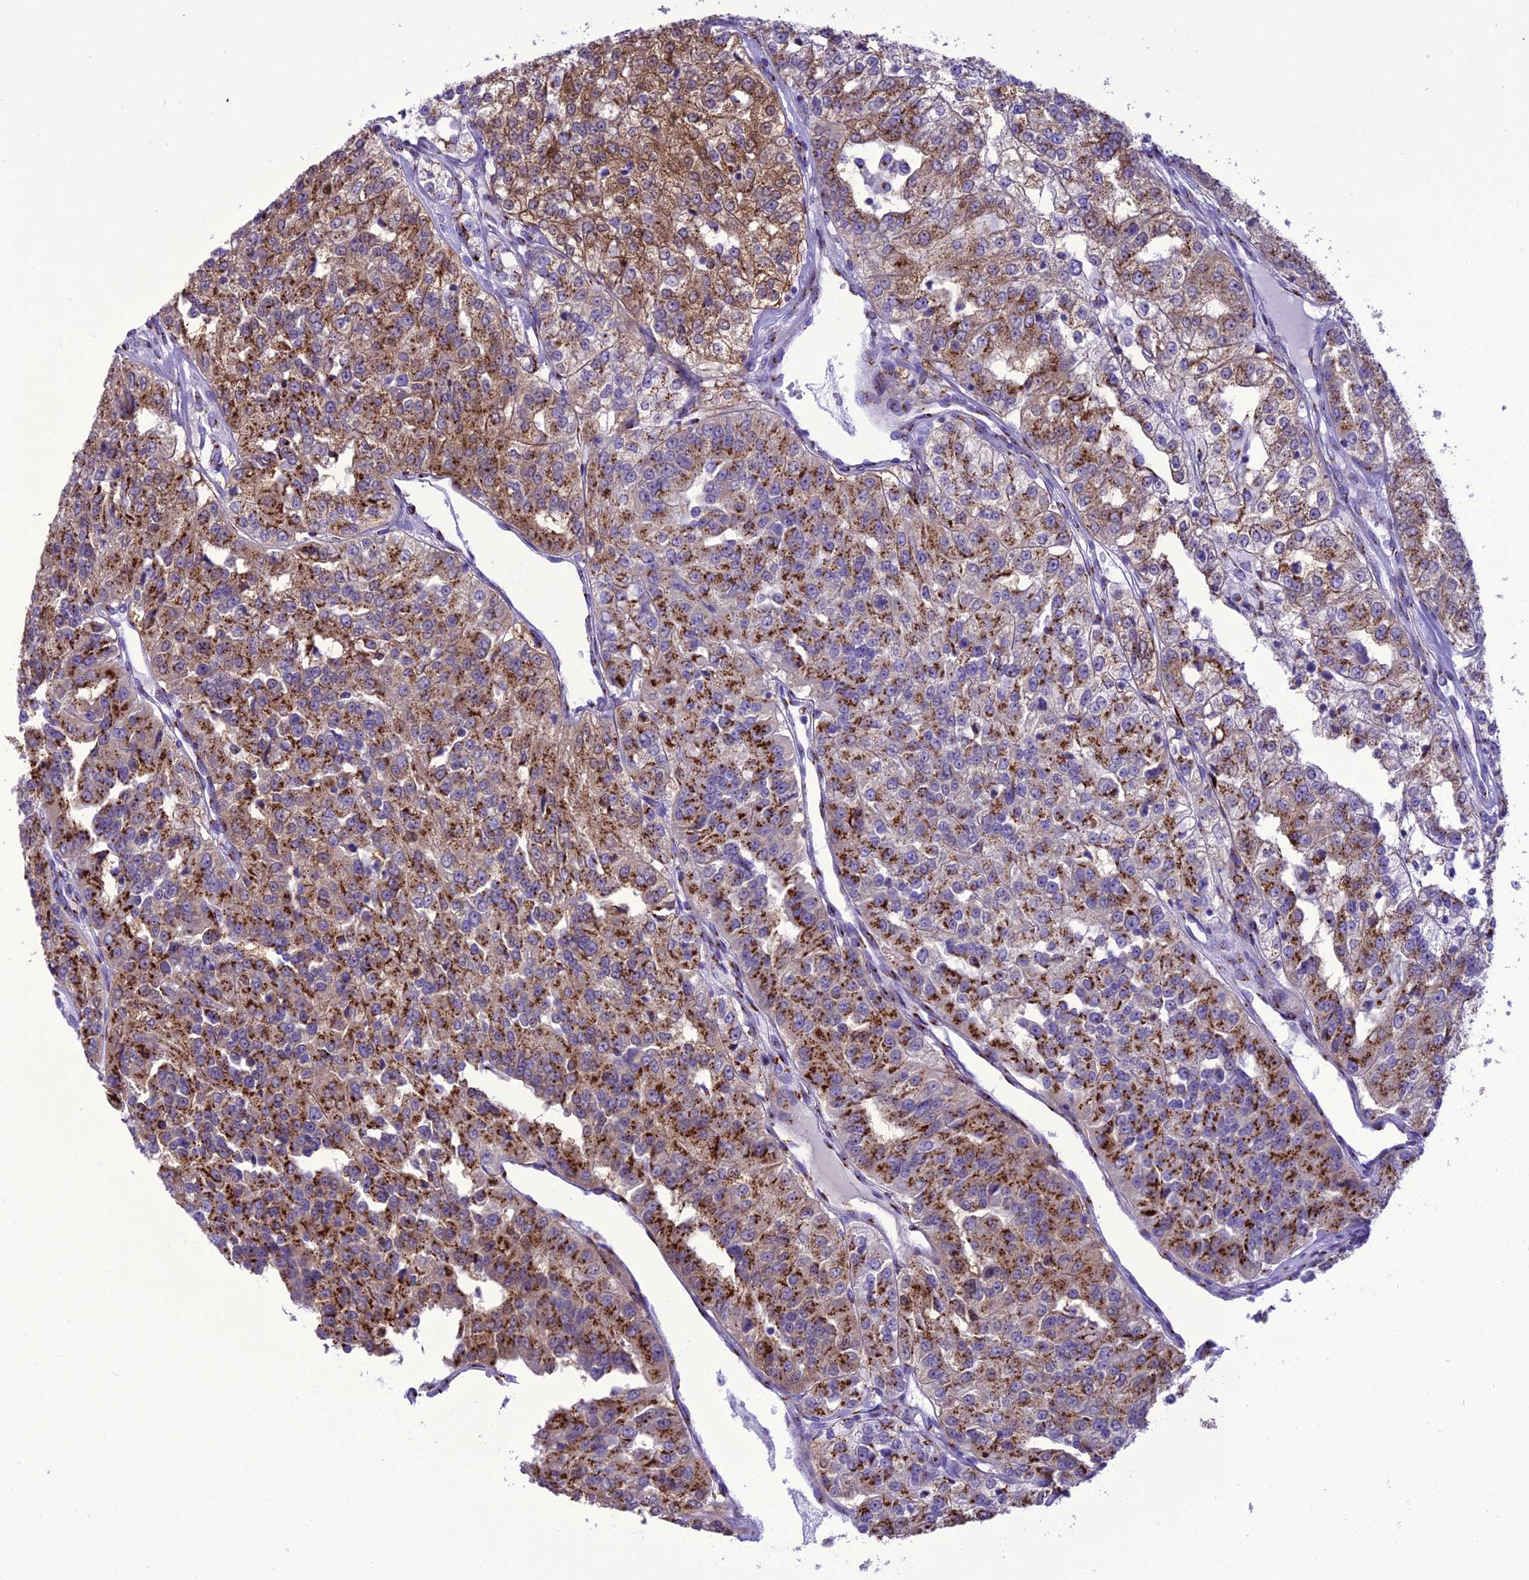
{"staining": {"intensity": "strong", "quantity": ">75%", "location": "cytoplasmic/membranous"}, "tissue": "renal cancer", "cell_type": "Tumor cells", "image_type": "cancer", "snomed": [{"axis": "morphology", "description": "Adenocarcinoma, NOS"}, {"axis": "topography", "description": "Kidney"}], "caption": "The image shows immunohistochemical staining of renal adenocarcinoma. There is strong cytoplasmic/membranous staining is present in approximately >75% of tumor cells.", "gene": "GOLM2", "patient": {"sex": "female", "age": 63}}